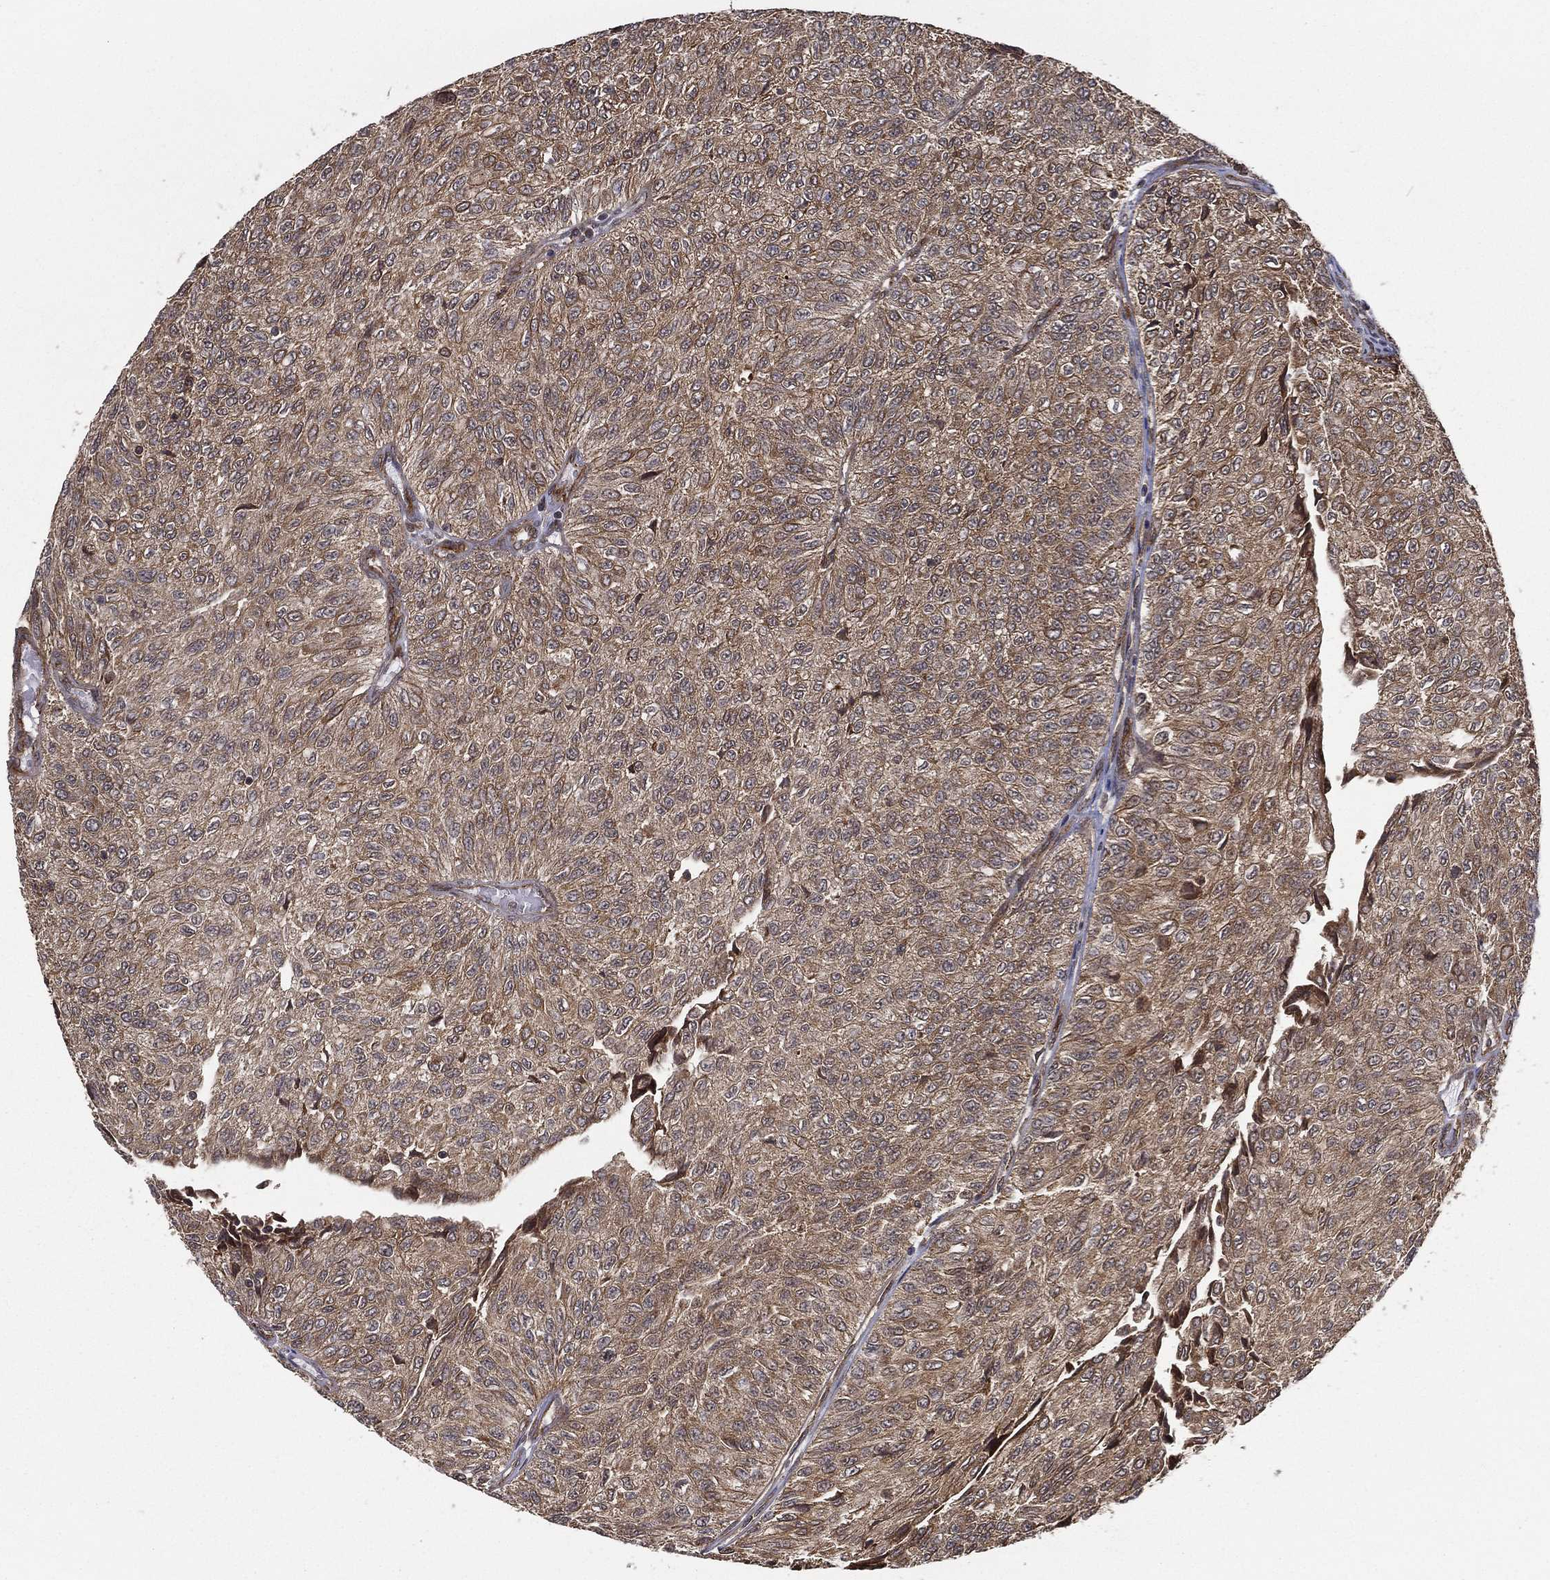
{"staining": {"intensity": "moderate", "quantity": ">75%", "location": "cytoplasmic/membranous"}, "tissue": "urothelial cancer", "cell_type": "Tumor cells", "image_type": "cancer", "snomed": [{"axis": "morphology", "description": "Urothelial carcinoma, Low grade"}, {"axis": "topography", "description": "Urinary bladder"}], "caption": "Low-grade urothelial carcinoma stained with a brown dye reveals moderate cytoplasmic/membranous positive staining in approximately >75% of tumor cells.", "gene": "UACA", "patient": {"sex": "male", "age": 78}}